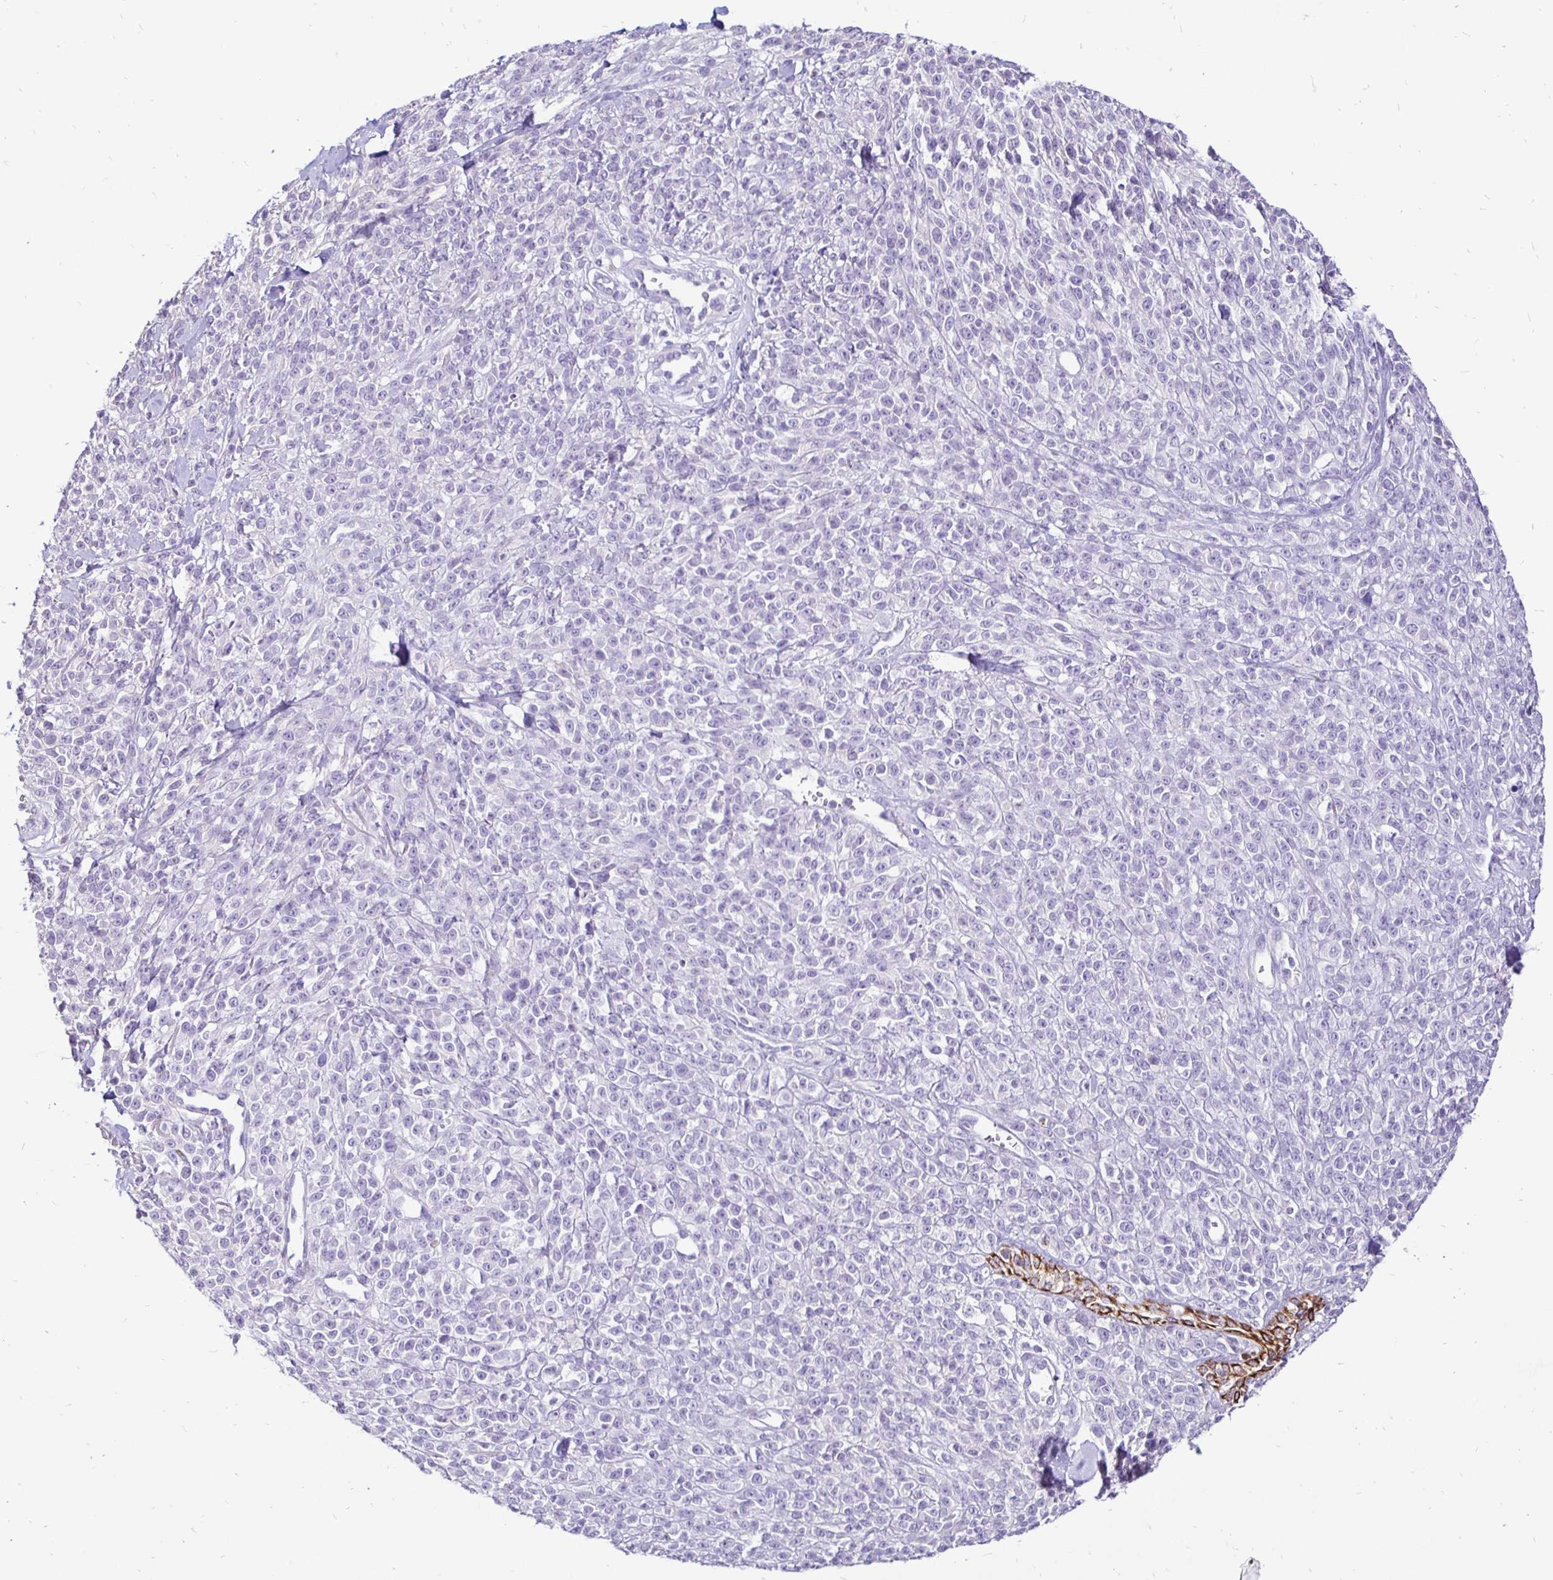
{"staining": {"intensity": "negative", "quantity": "none", "location": "none"}, "tissue": "melanoma", "cell_type": "Tumor cells", "image_type": "cancer", "snomed": [{"axis": "morphology", "description": "Malignant melanoma, NOS"}, {"axis": "topography", "description": "Skin"}, {"axis": "topography", "description": "Skin of trunk"}], "caption": "Tumor cells show no significant expression in malignant melanoma. (DAB immunohistochemistry (IHC), high magnification).", "gene": "TAF1D", "patient": {"sex": "male", "age": 74}}